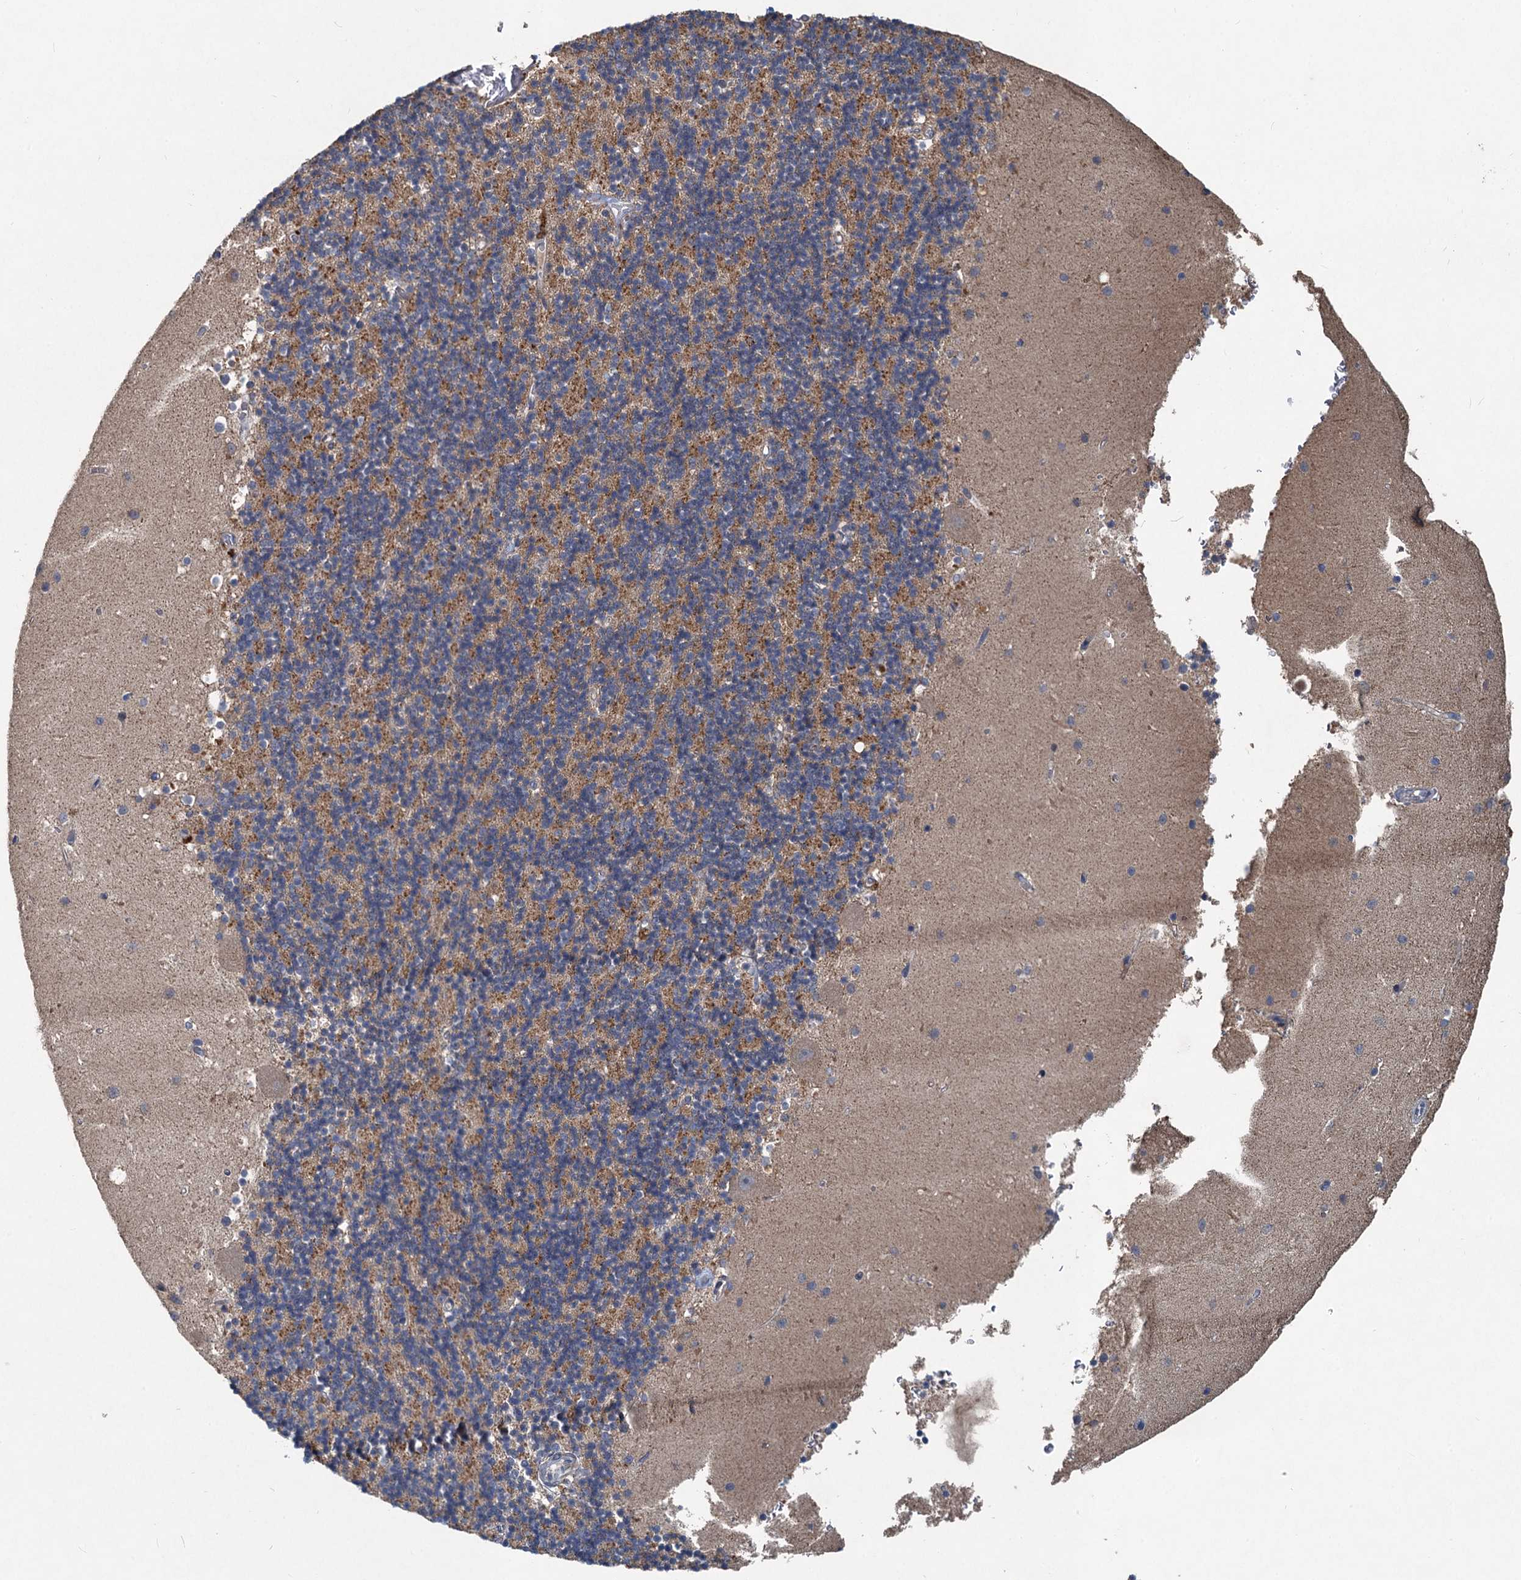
{"staining": {"intensity": "moderate", "quantity": "<25%", "location": "cytoplasmic/membranous"}, "tissue": "cerebellum", "cell_type": "Cells in granular layer", "image_type": "normal", "snomed": [{"axis": "morphology", "description": "Normal tissue, NOS"}, {"axis": "topography", "description": "Cerebellum"}], "caption": "This micrograph demonstrates immunohistochemistry staining of benign human cerebellum, with low moderate cytoplasmic/membranous expression in about <25% of cells in granular layer.", "gene": "OTUB1", "patient": {"sex": "male", "age": 54}}